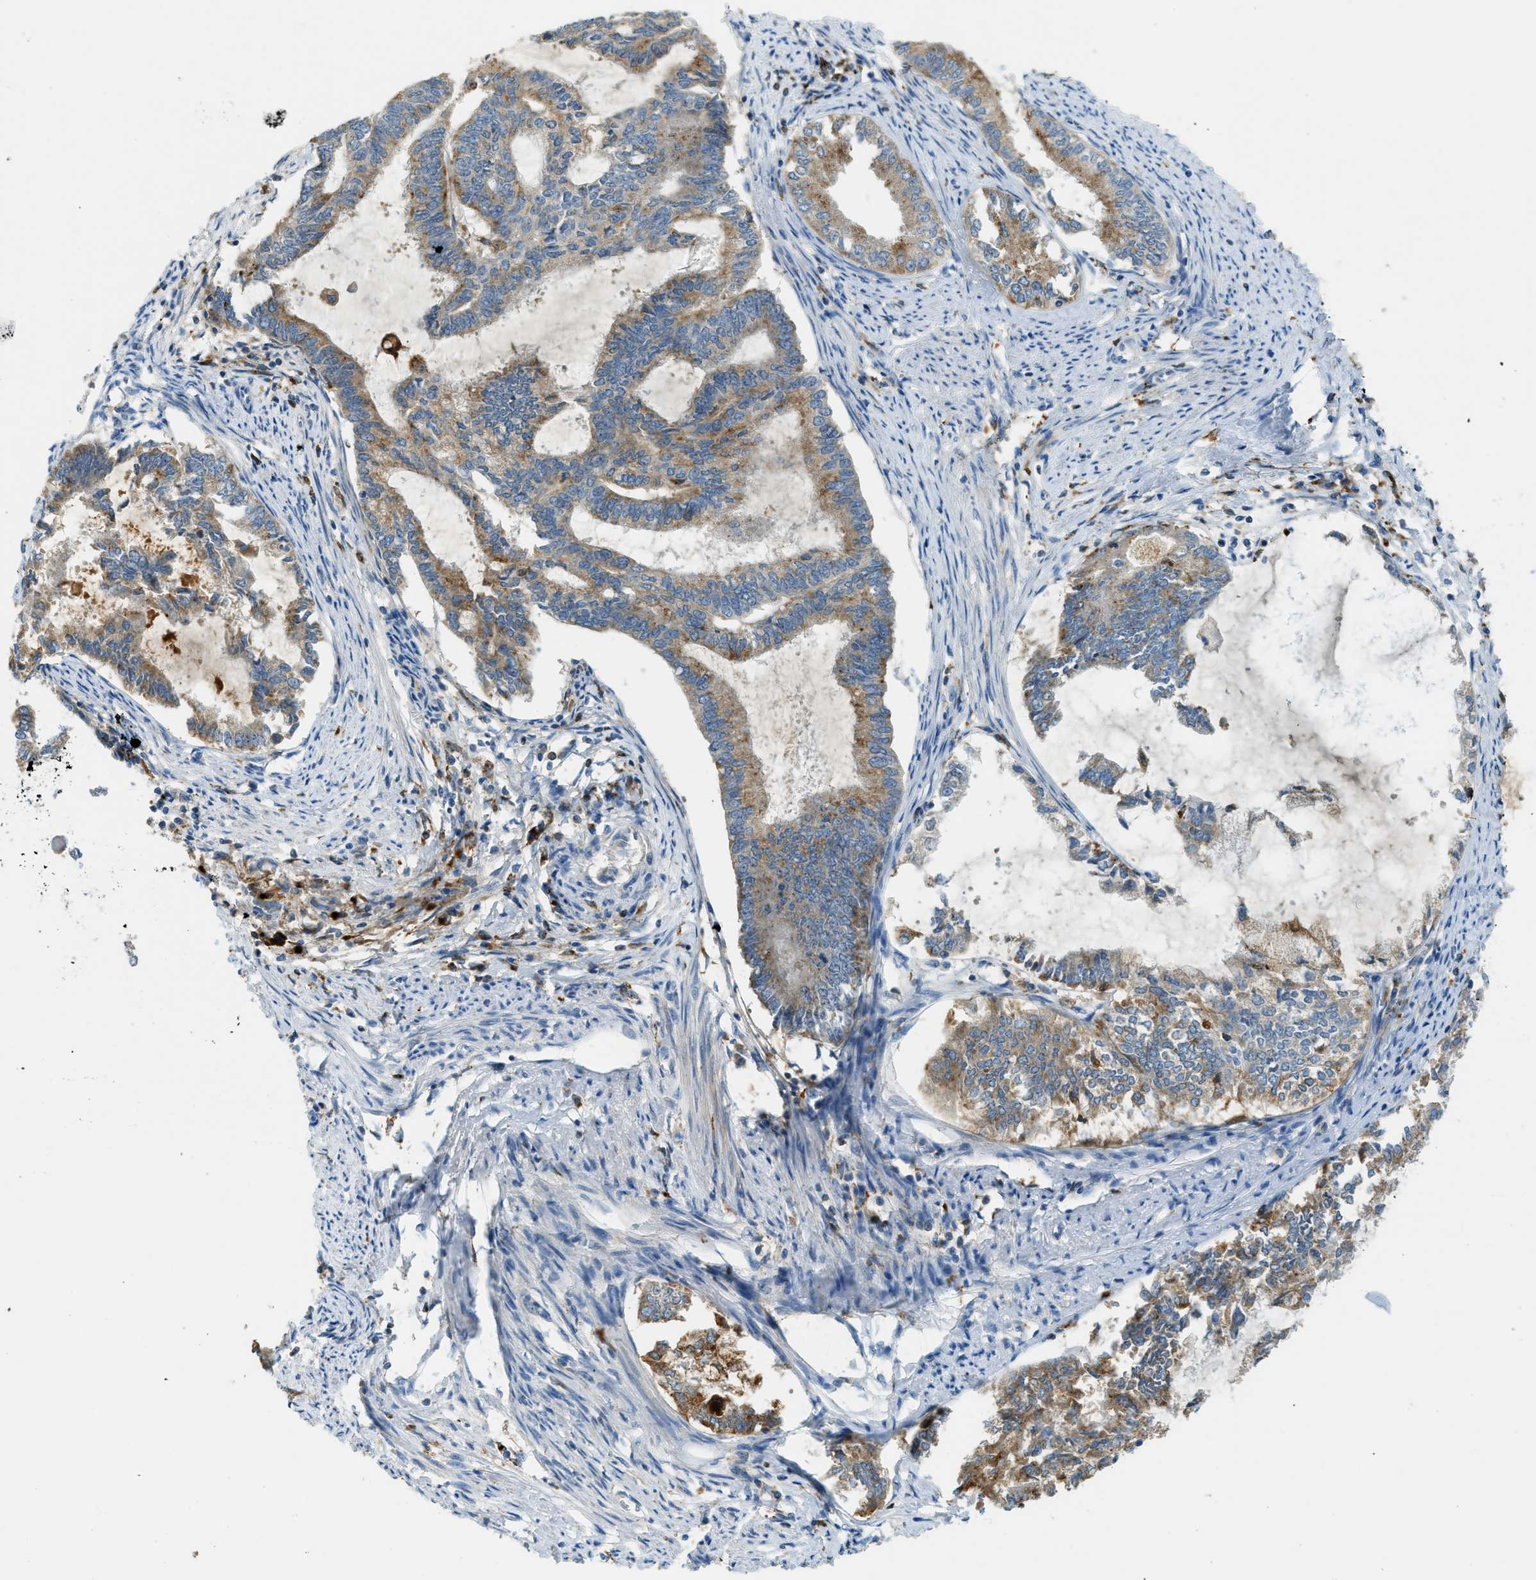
{"staining": {"intensity": "moderate", "quantity": ">75%", "location": "cytoplasmic/membranous"}, "tissue": "endometrial cancer", "cell_type": "Tumor cells", "image_type": "cancer", "snomed": [{"axis": "morphology", "description": "Adenocarcinoma, NOS"}, {"axis": "topography", "description": "Endometrium"}], "caption": "Endometrial cancer (adenocarcinoma) stained for a protein exhibits moderate cytoplasmic/membranous positivity in tumor cells. Using DAB (3,3'-diaminobenzidine) (brown) and hematoxylin (blue) stains, captured at high magnification using brightfield microscopy.", "gene": "PLBD2", "patient": {"sex": "female", "age": 86}}